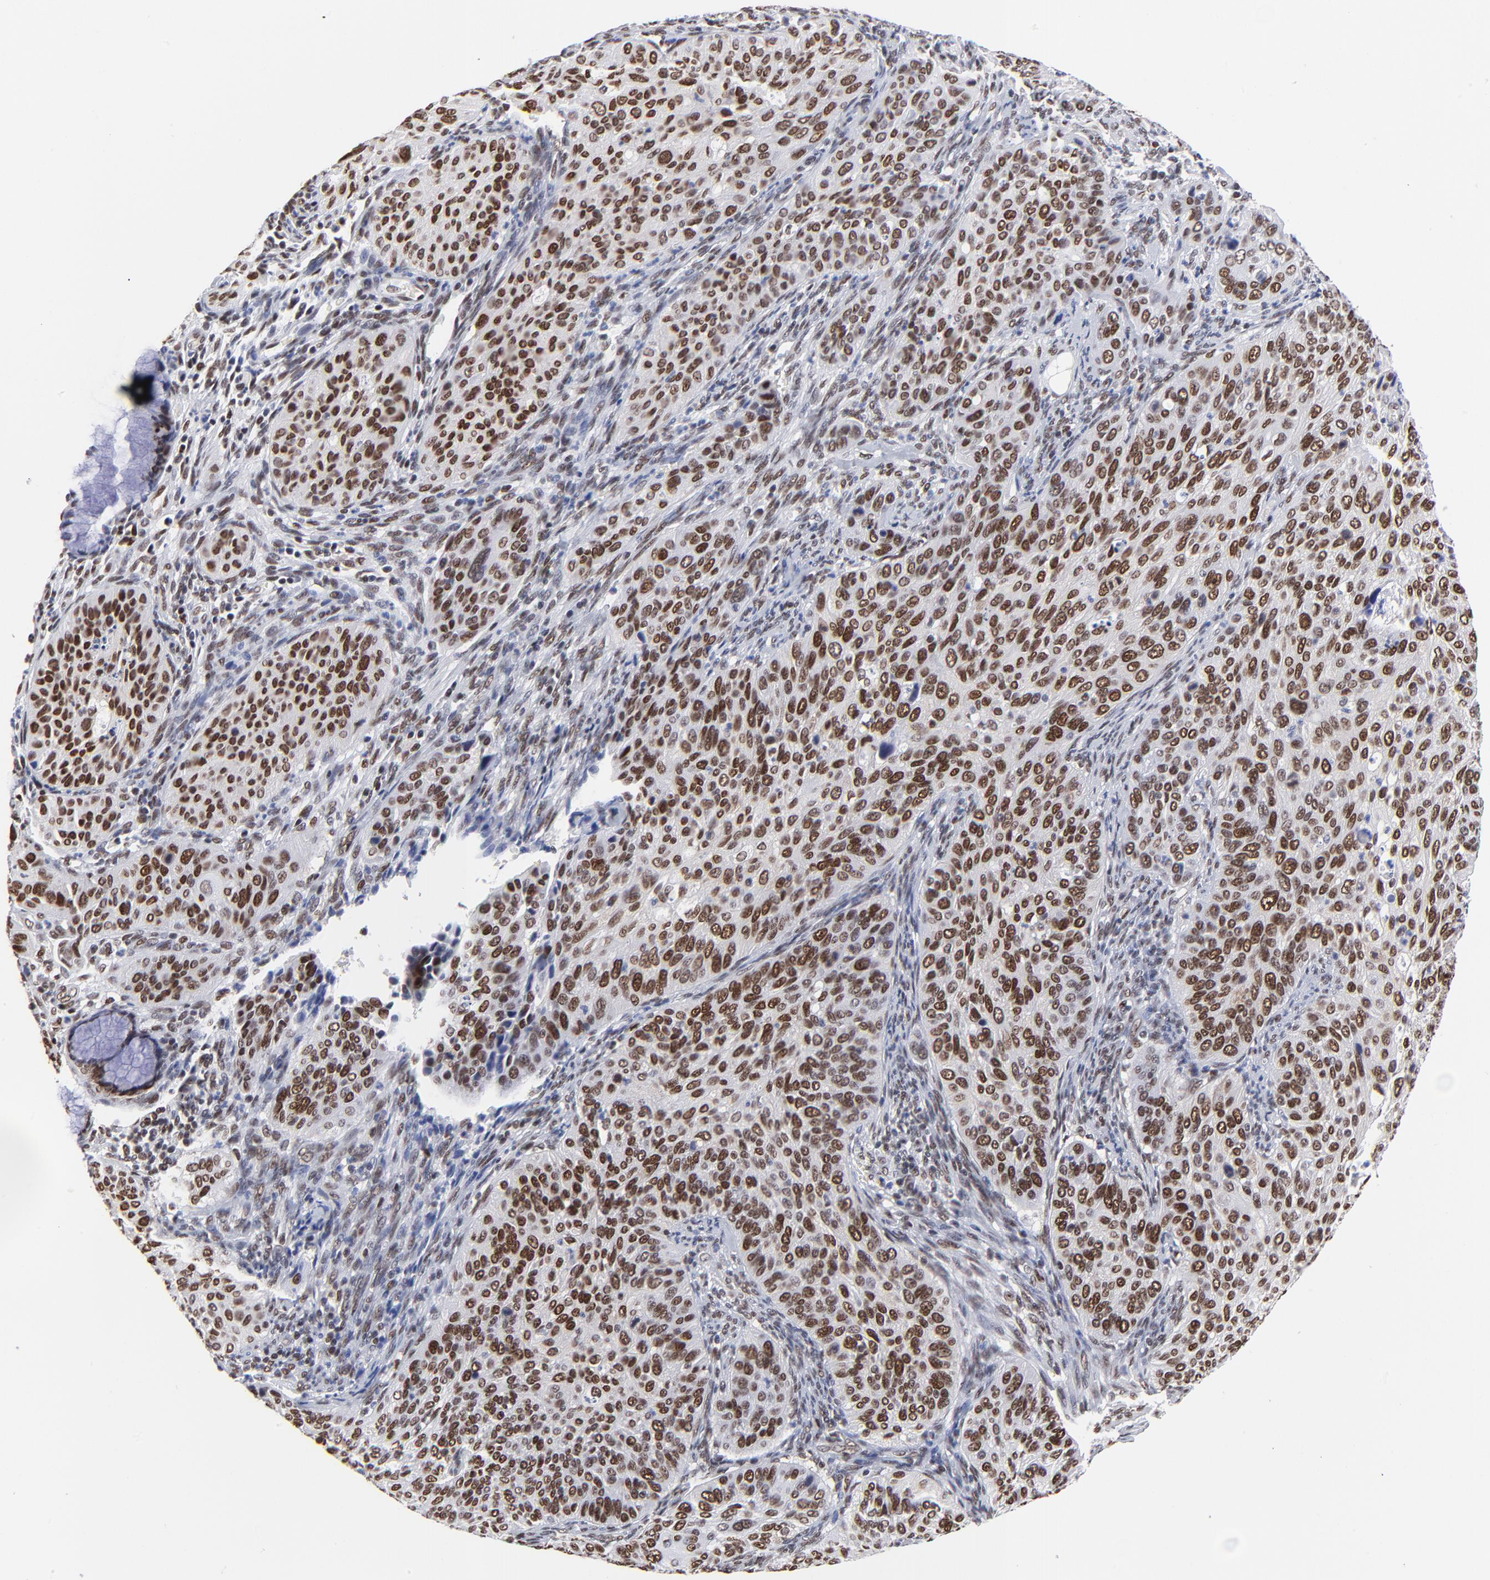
{"staining": {"intensity": "strong", "quantity": ">75%", "location": "nuclear"}, "tissue": "cervical cancer", "cell_type": "Tumor cells", "image_type": "cancer", "snomed": [{"axis": "morphology", "description": "Squamous cell carcinoma, NOS"}, {"axis": "topography", "description": "Cervix"}], "caption": "A high amount of strong nuclear expression is identified in approximately >75% of tumor cells in cervical cancer (squamous cell carcinoma) tissue. (Brightfield microscopy of DAB IHC at high magnification).", "gene": "ZMYM3", "patient": {"sex": "female", "age": 57}}